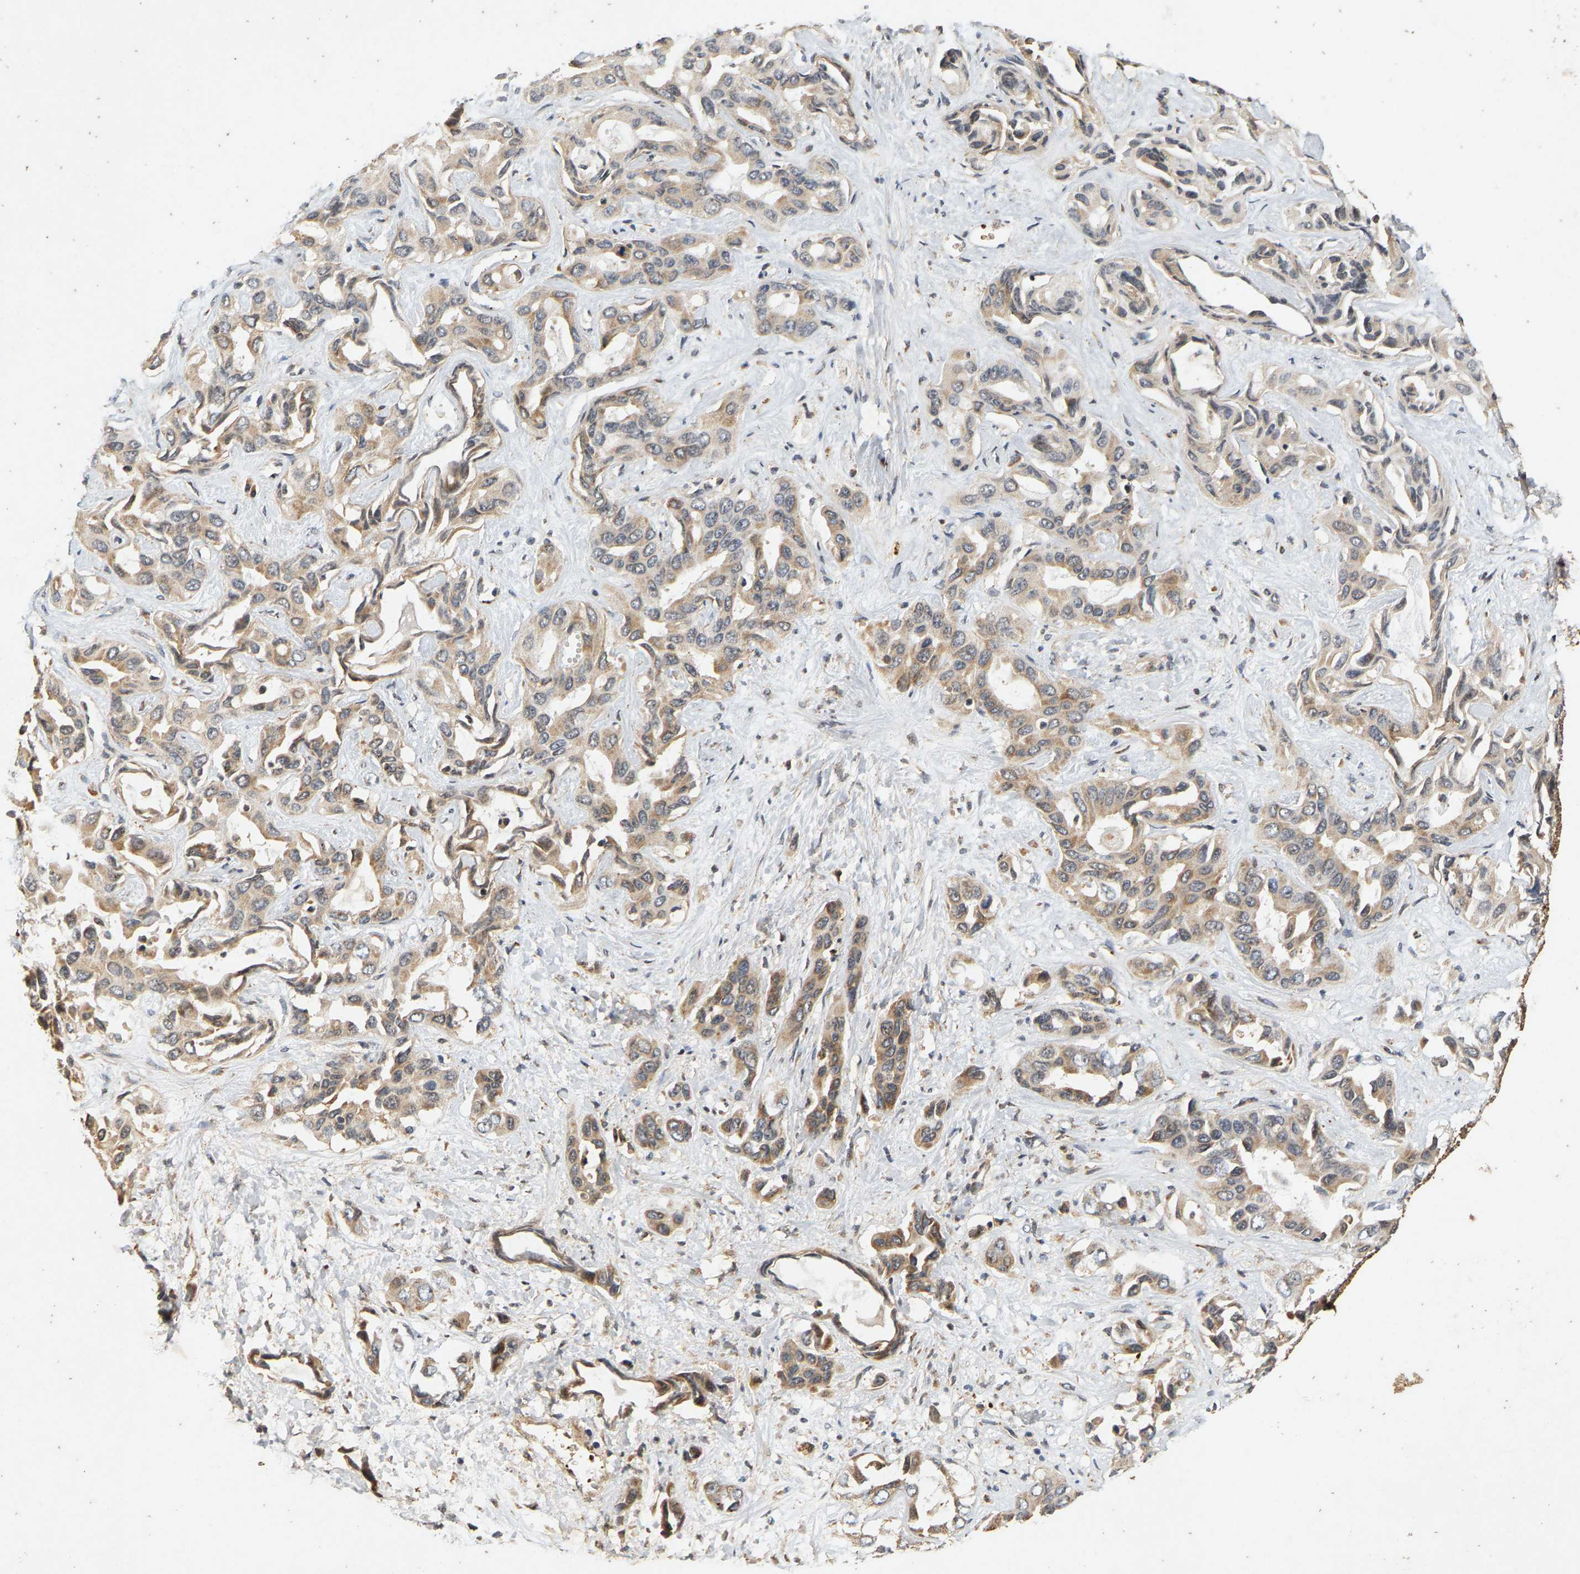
{"staining": {"intensity": "weak", "quantity": "25%-75%", "location": "cytoplasmic/membranous"}, "tissue": "liver cancer", "cell_type": "Tumor cells", "image_type": "cancer", "snomed": [{"axis": "morphology", "description": "Cholangiocarcinoma"}, {"axis": "topography", "description": "Liver"}], "caption": "An immunohistochemistry photomicrograph of neoplastic tissue is shown. Protein staining in brown highlights weak cytoplasmic/membranous positivity in liver cancer within tumor cells.", "gene": "CIDEC", "patient": {"sex": "female", "age": 52}}